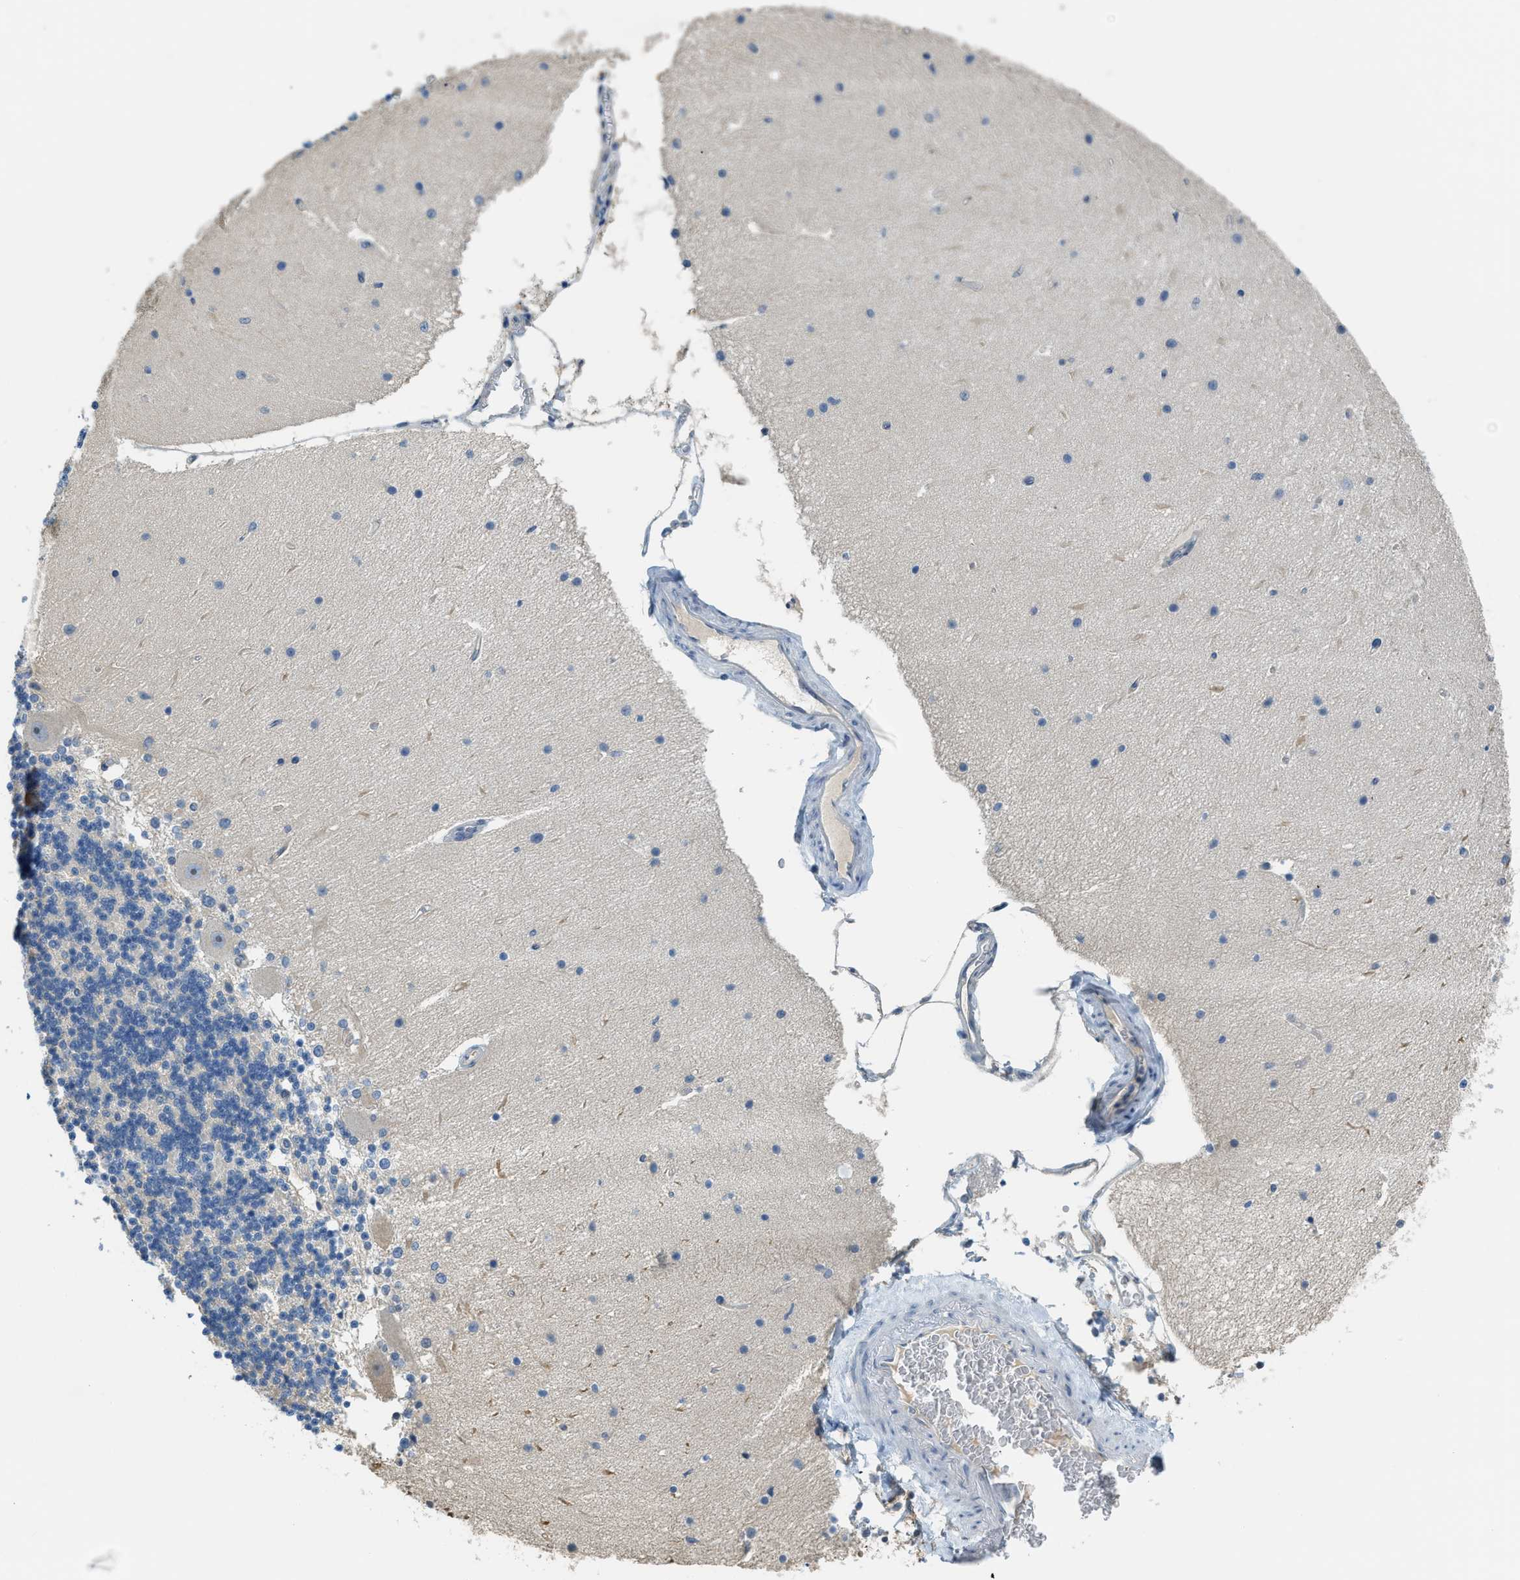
{"staining": {"intensity": "negative", "quantity": "none", "location": "none"}, "tissue": "cerebellum", "cell_type": "Cells in granular layer", "image_type": "normal", "snomed": [{"axis": "morphology", "description": "Normal tissue, NOS"}, {"axis": "topography", "description": "Cerebellum"}], "caption": "The micrograph demonstrates no staining of cells in granular layer in benign cerebellum.", "gene": "TMEM154", "patient": {"sex": "female", "age": 54}}